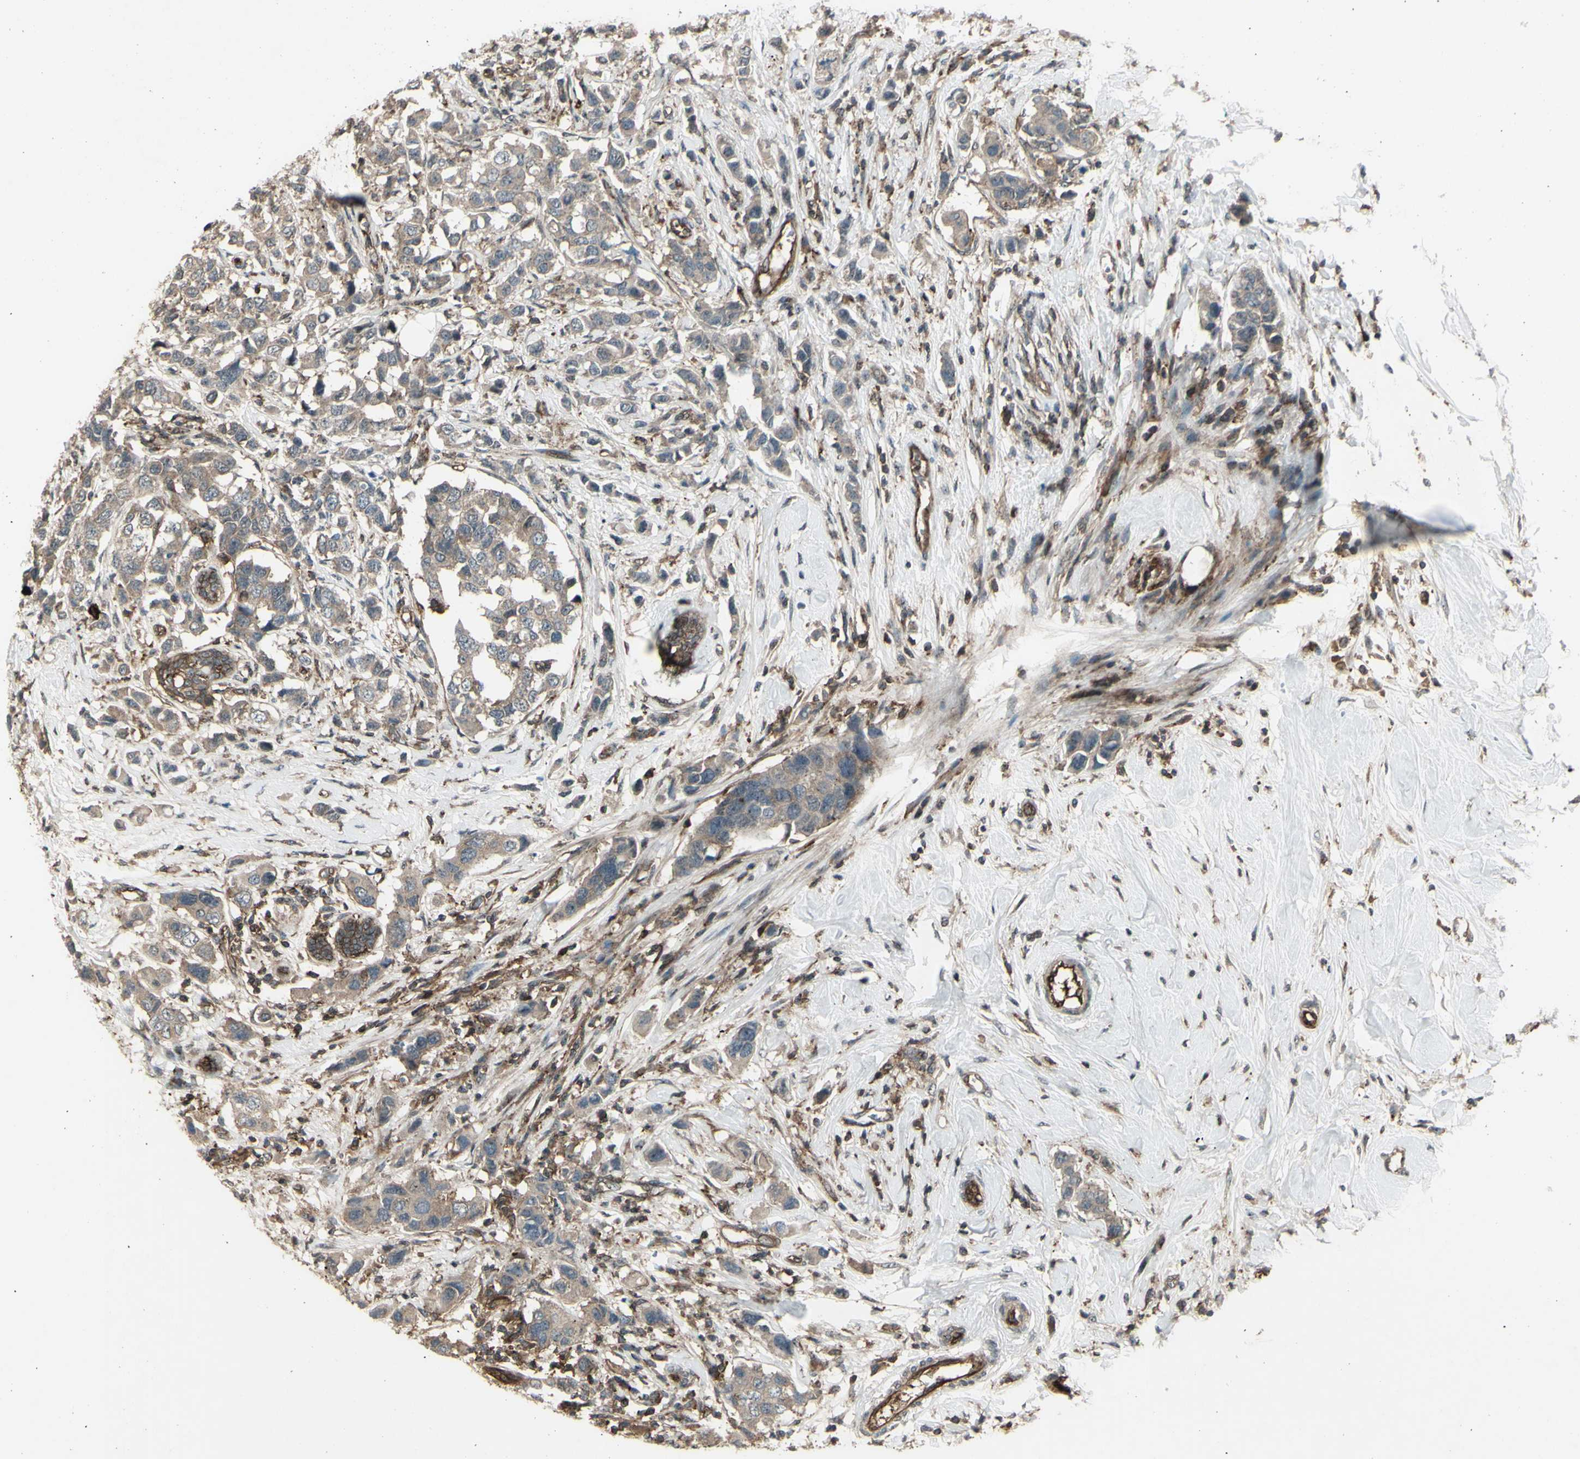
{"staining": {"intensity": "weak", "quantity": ">75%", "location": "cytoplasmic/membranous"}, "tissue": "breast cancer", "cell_type": "Tumor cells", "image_type": "cancer", "snomed": [{"axis": "morphology", "description": "Normal tissue, NOS"}, {"axis": "morphology", "description": "Duct carcinoma"}, {"axis": "topography", "description": "Breast"}], "caption": "This histopathology image displays breast cancer (invasive ductal carcinoma) stained with IHC to label a protein in brown. The cytoplasmic/membranous of tumor cells show weak positivity for the protein. Nuclei are counter-stained blue.", "gene": "FXYD5", "patient": {"sex": "female", "age": 50}}